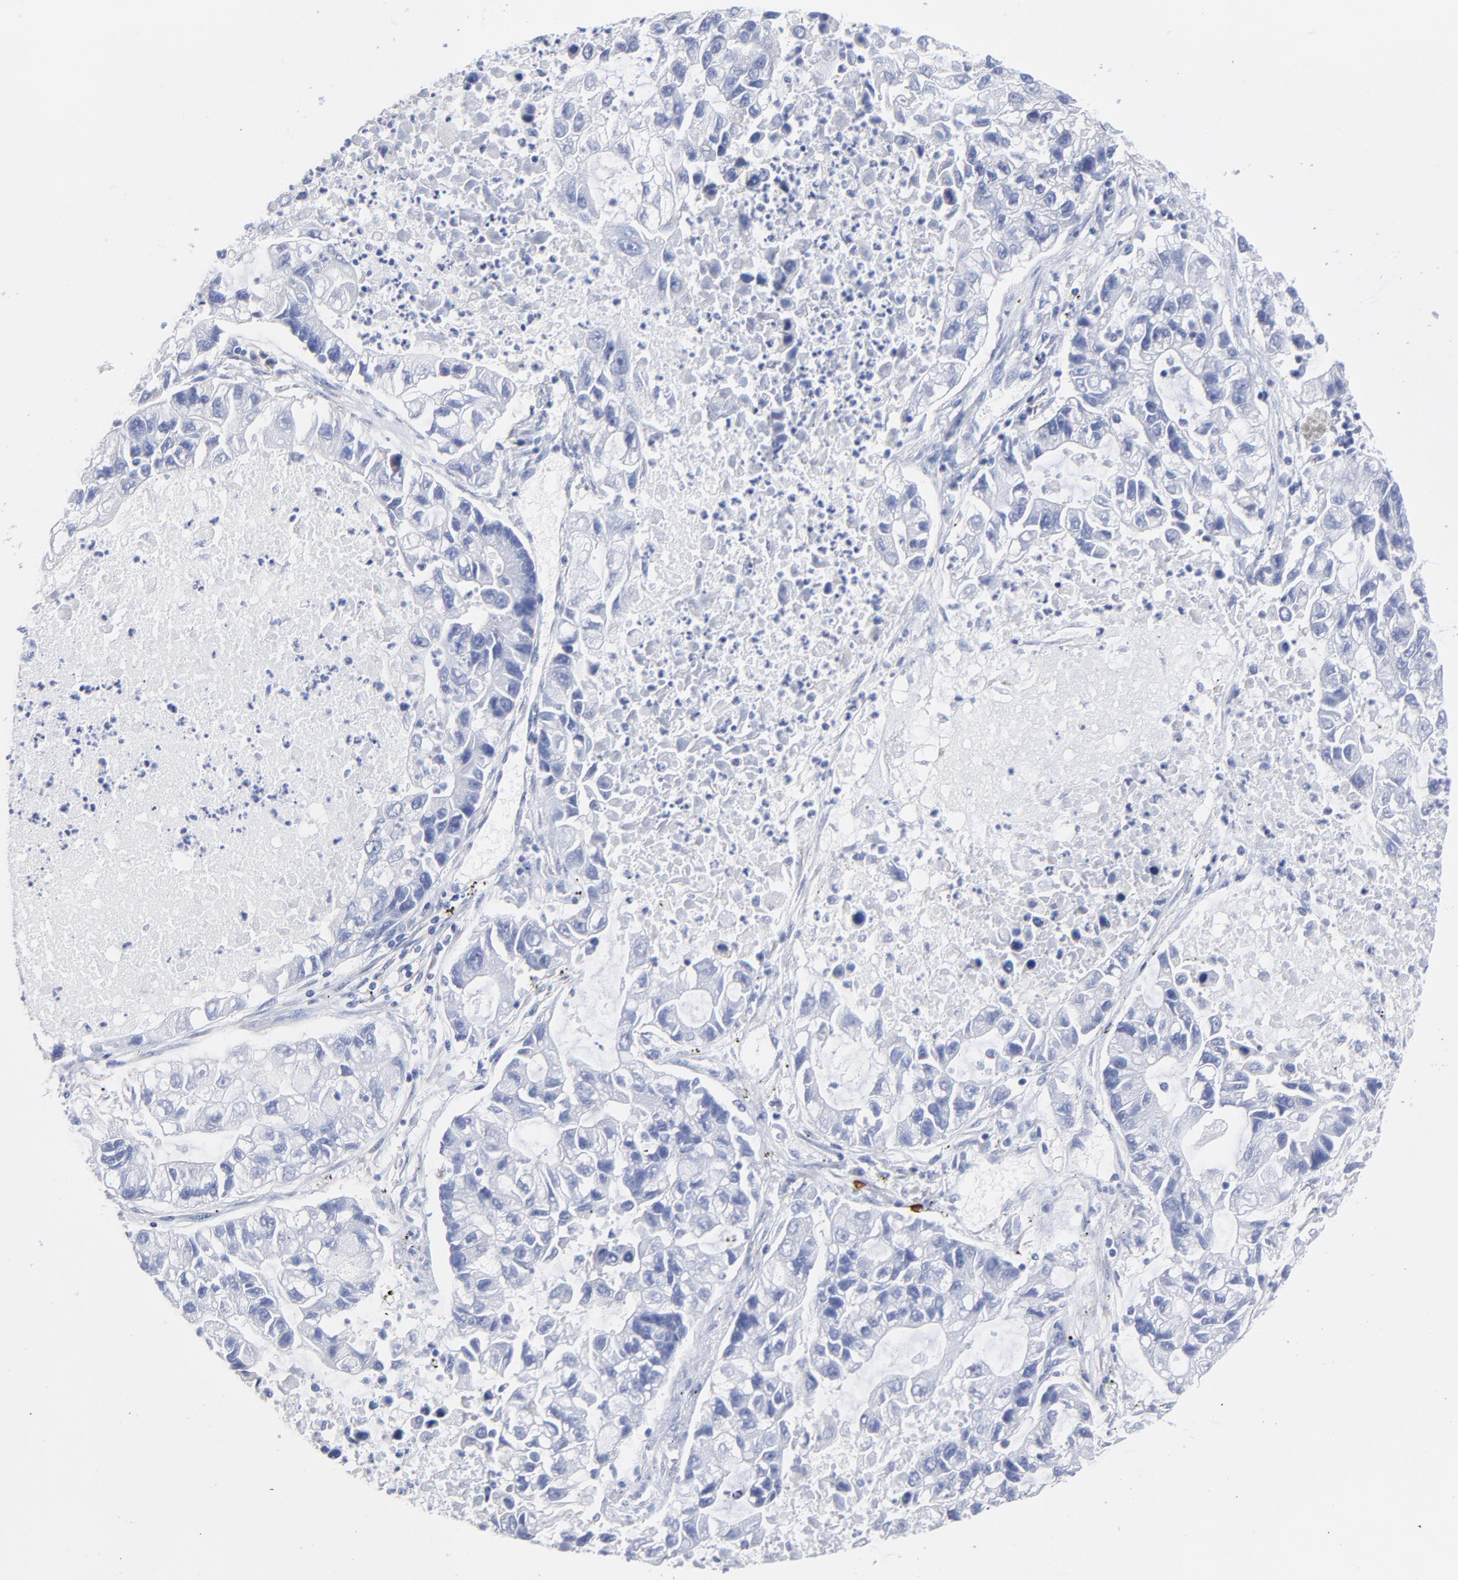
{"staining": {"intensity": "negative", "quantity": "none", "location": "none"}, "tissue": "lung cancer", "cell_type": "Tumor cells", "image_type": "cancer", "snomed": [{"axis": "morphology", "description": "Adenocarcinoma, NOS"}, {"axis": "topography", "description": "Lung"}], "caption": "The immunohistochemistry micrograph has no significant staining in tumor cells of lung cancer tissue.", "gene": "DUSP9", "patient": {"sex": "female", "age": 51}}